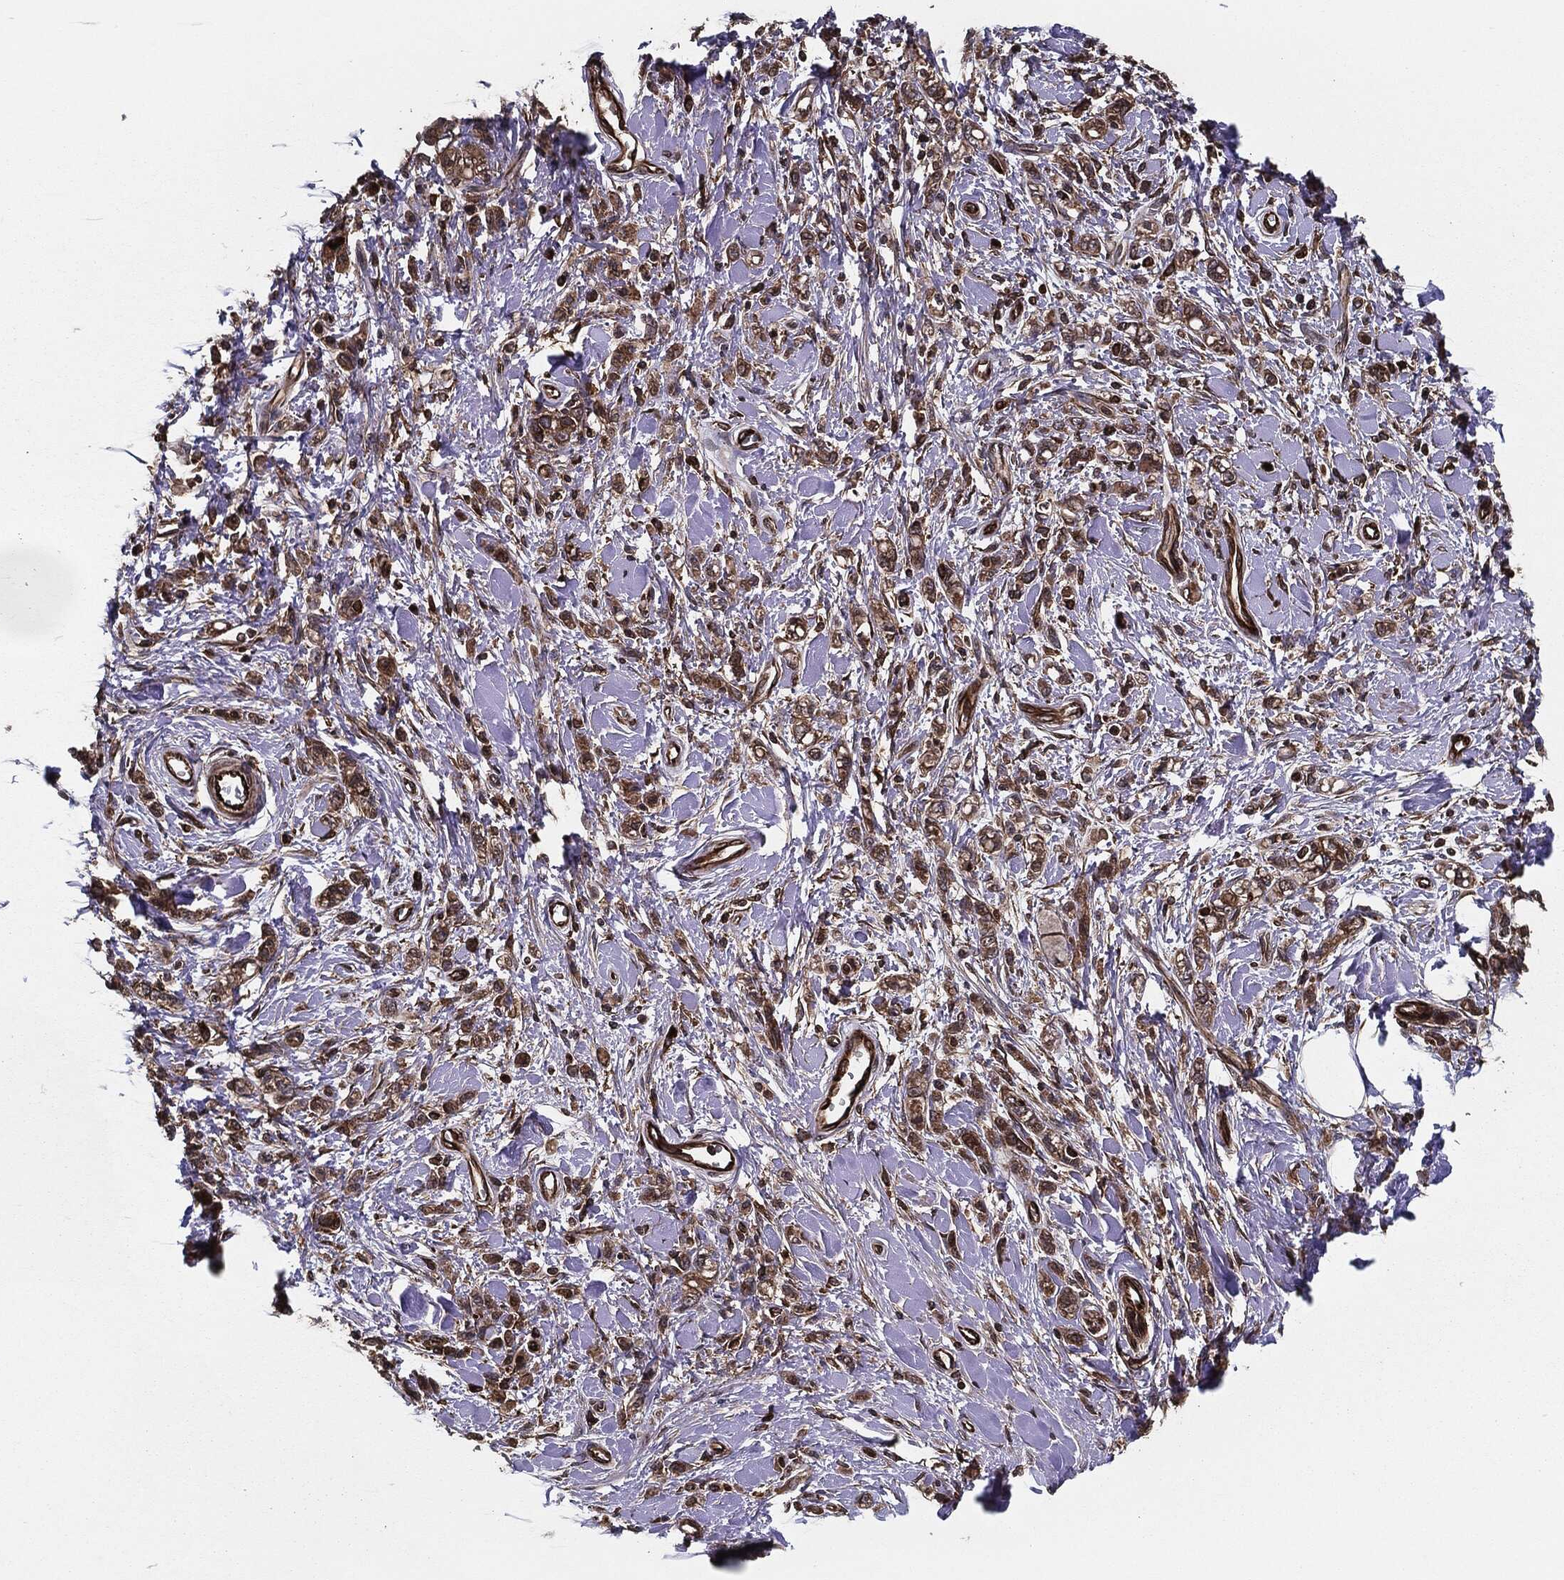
{"staining": {"intensity": "moderate", "quantity": ">75%", "location": "cytoplasmic/membranous"}, "tissue": "stomach cancer", "cell_type": "Tumor cells", "image_type": "cancer", "snomed": [{"axis": "morphology", "description": "Adenocarcinoma, NOS"}, {"axis": "topography", "description": "Stomach"}], "caption": "Tumor cells display medium levels of moderate cytoplasmic/membranous staining in approximately >75% of cells in human stomach cancer.", "gene": "RAP1GDS1", "patient": {"sex": "male", "age": 77}}